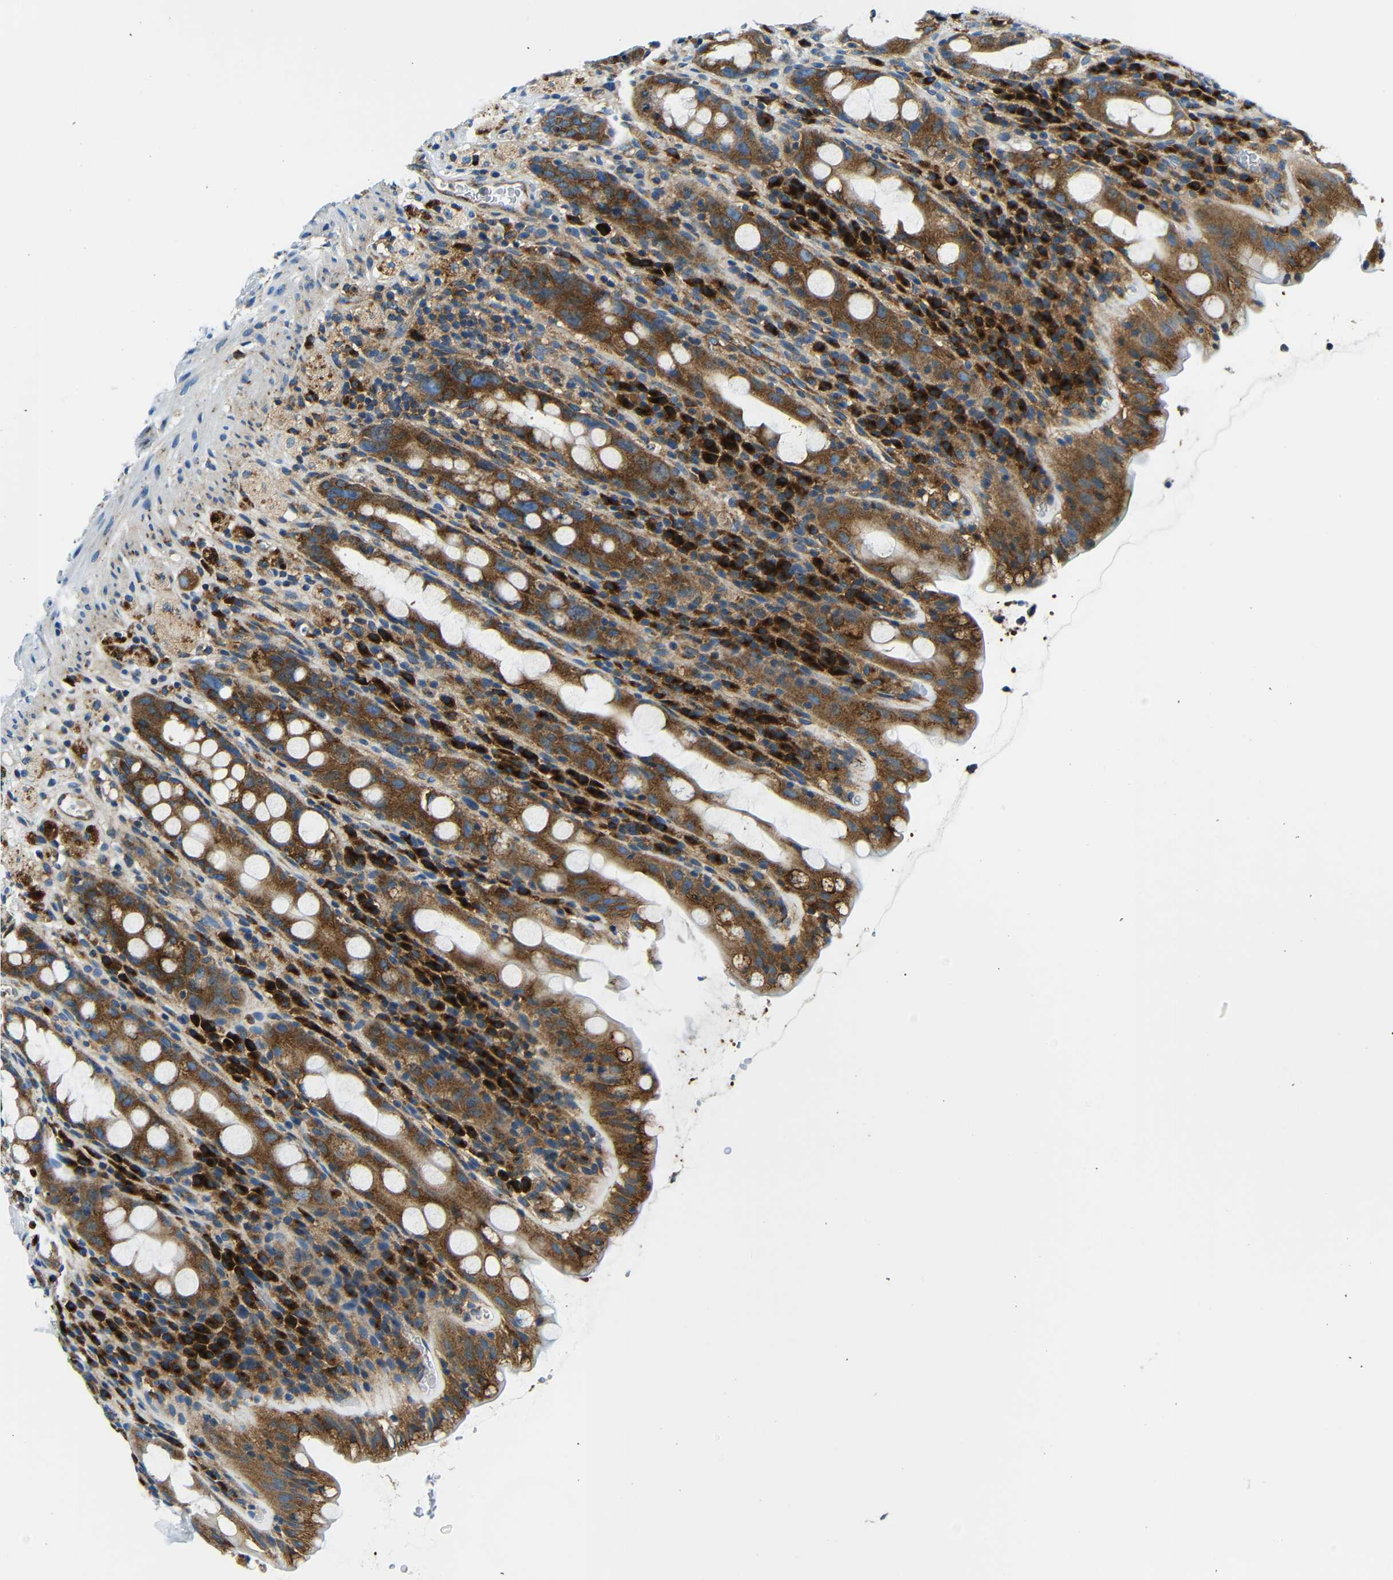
{"staining": {"intensity": "moderate", "quantity": ">75%", "location": "cytoplasmic/membranous"}, "tissue": "rectum", "cell_type": "Glandular cells", "image_type": "normal", "snomed": [{"axis": "morphology", "description": "Normal tissue, NOS"}, {"axis": "topography", "description": "Rectum"}], "caption": "Approximately >75% of glandular cells in unremarkable rectum display moderate cytoplasmic/membranous protein positivity as visualized by brown immunohistochemical staining.", "gene": "USO1", "patient": {"sex": "male", "age": 44}}